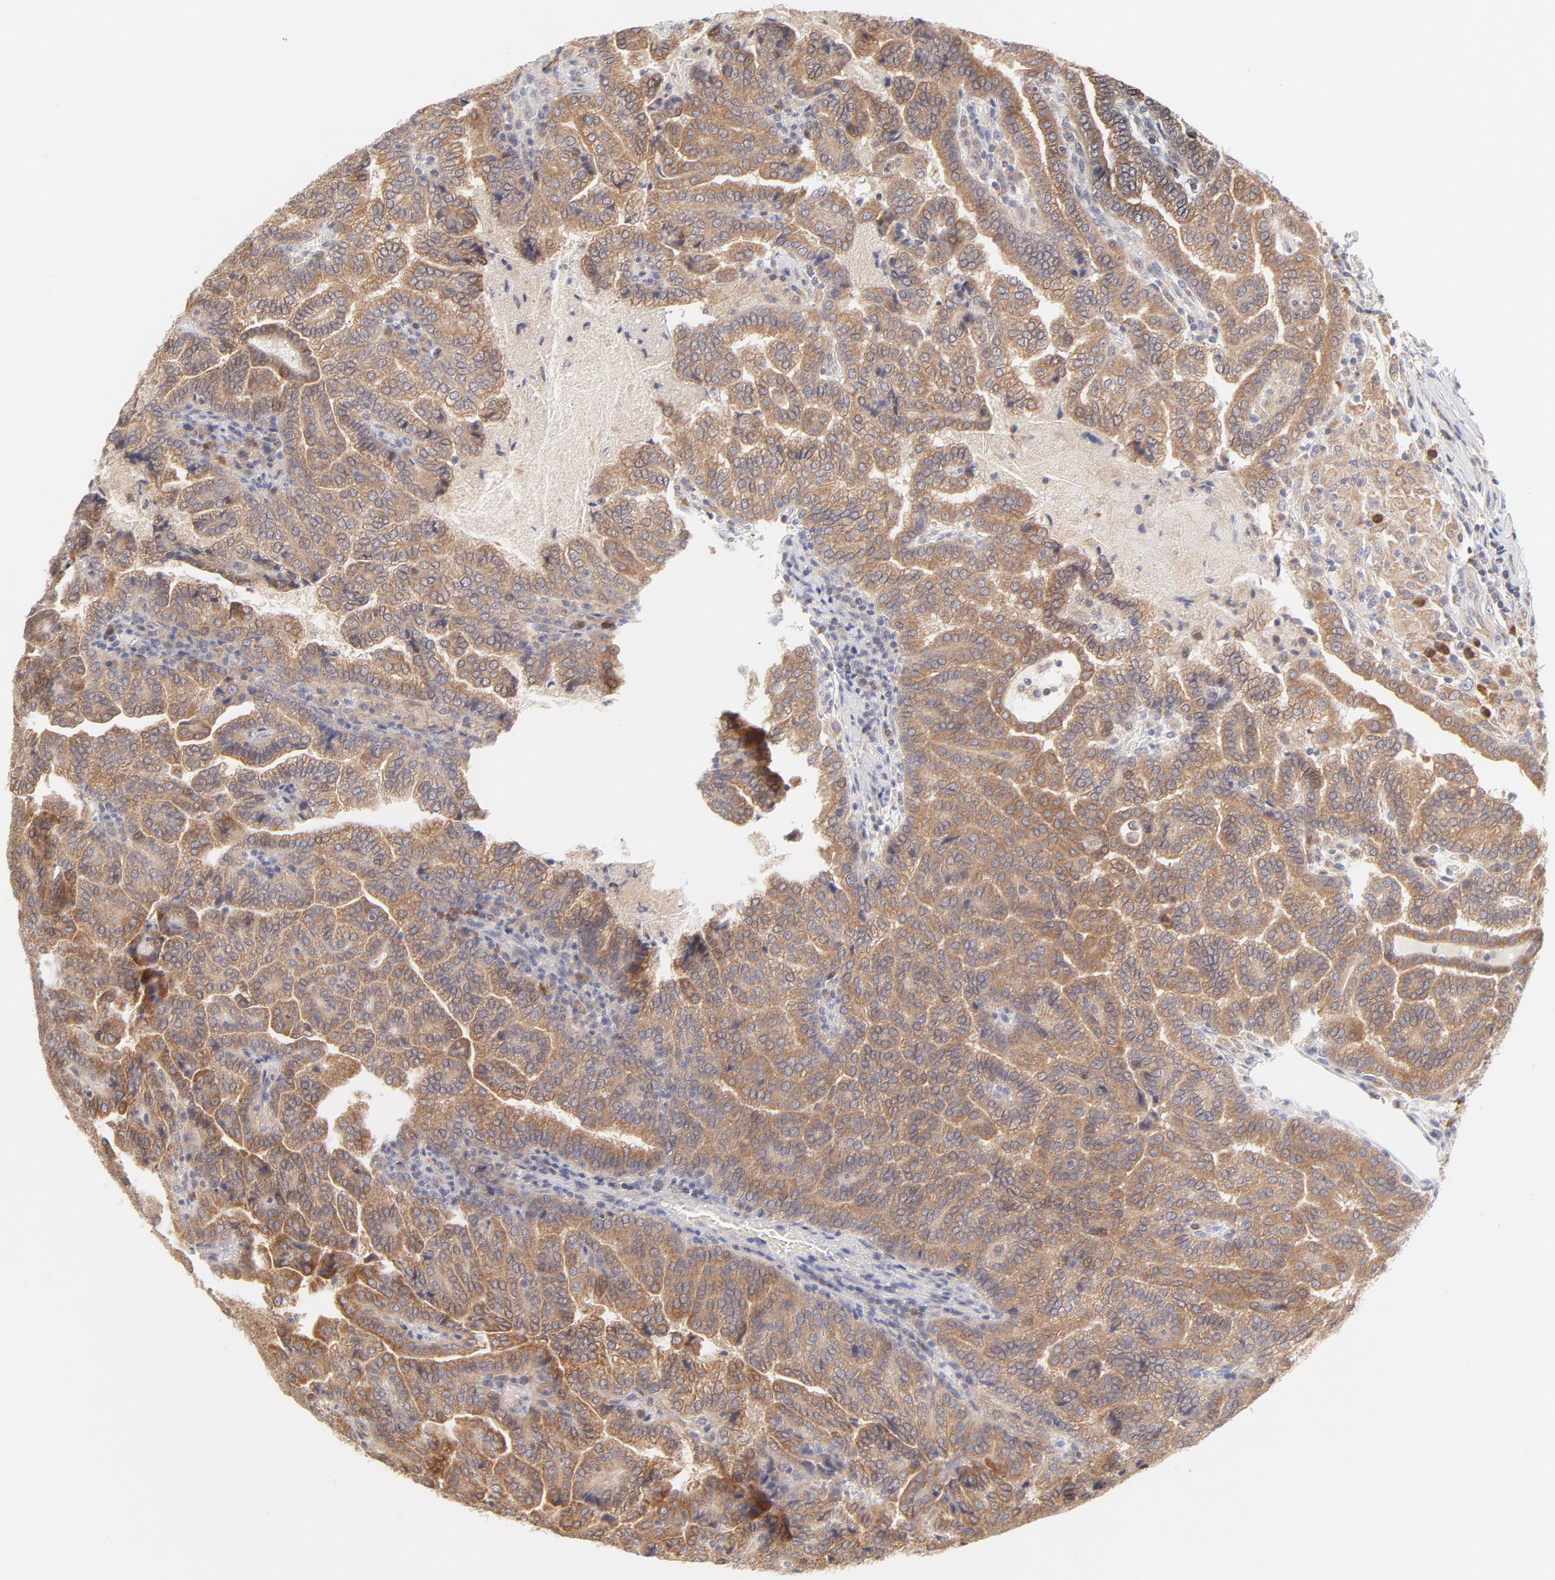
{"staining": {"intensity": "moderate", "quantity": ">75%", "location": "cytoplasmic/membranous"}, "tissue": "renal cancer", "cell_type": "Tumor cells", "image_type": "cancer", "snomed": [{"axis": "morphology", "description": "Adenocarcinoma, NOS"}, {"axis": "topography", "description": "Kidney"}], "caption": "DAB immunohistochemical staining of renal adenocarcinoma exhibits moderate cytoplasmic/membranous protein positivity in about >75% of tumor cells.", "gene": "RPS6KA1", "patient": {"sex": "male", "age": 61}}